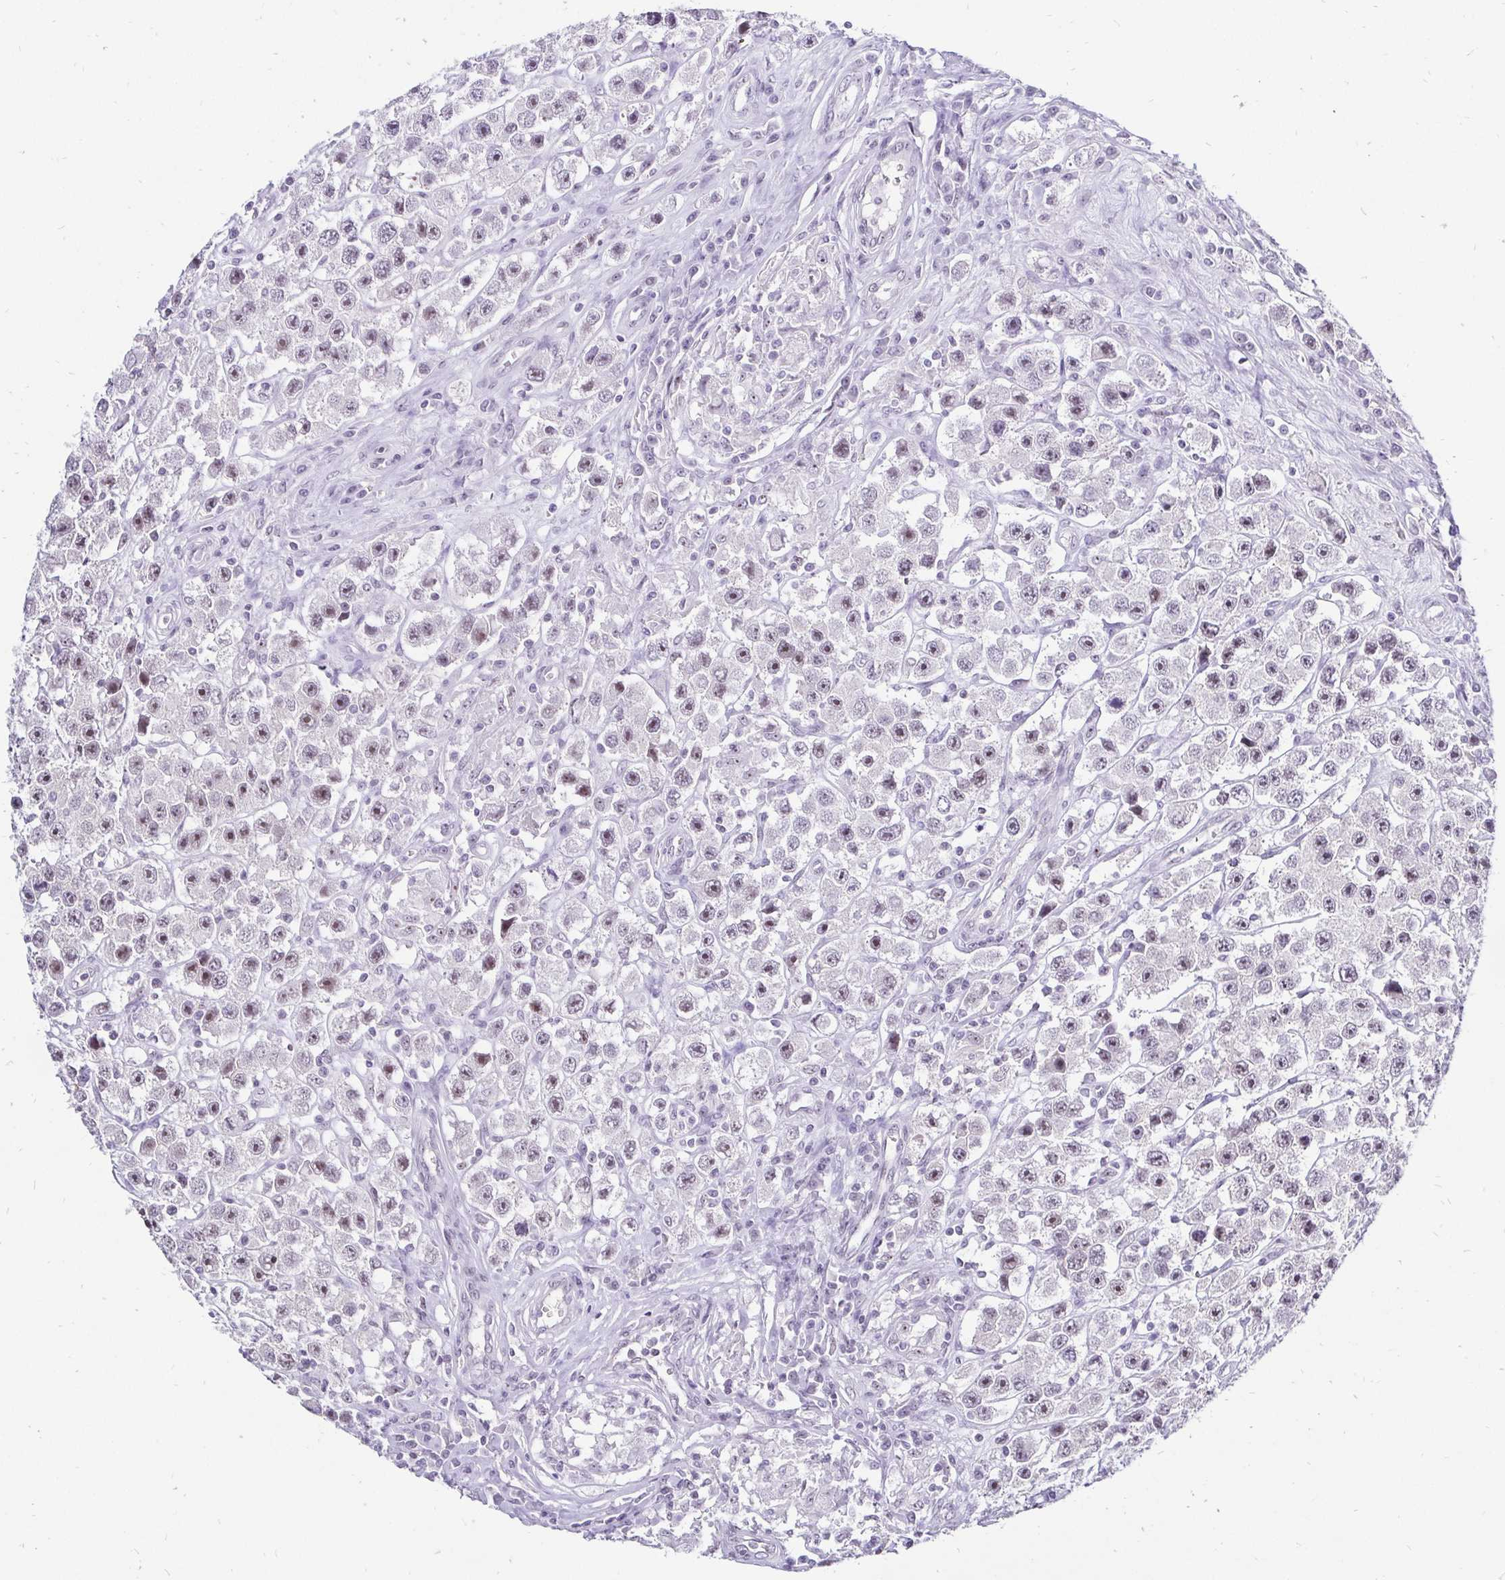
{"staining": {"intensity": "weak", "quantity": "25%-75%", "location": "nuclear"}, "tissue": "testis cancer", "cell_type": "Tumor cells", "image_type": "cancer", "snomed": [{"axis": "morphology", "description": "Seminoma, NOS"}, {"axis": "topography", "description": "Testis"}], "caption": "This is an image of IHC staining of testis seminoma, which shows weak positivity in the nuclear of tumor cells.", "gene": "ZNF860", "patient": {"sex": "male", "age": 45}}